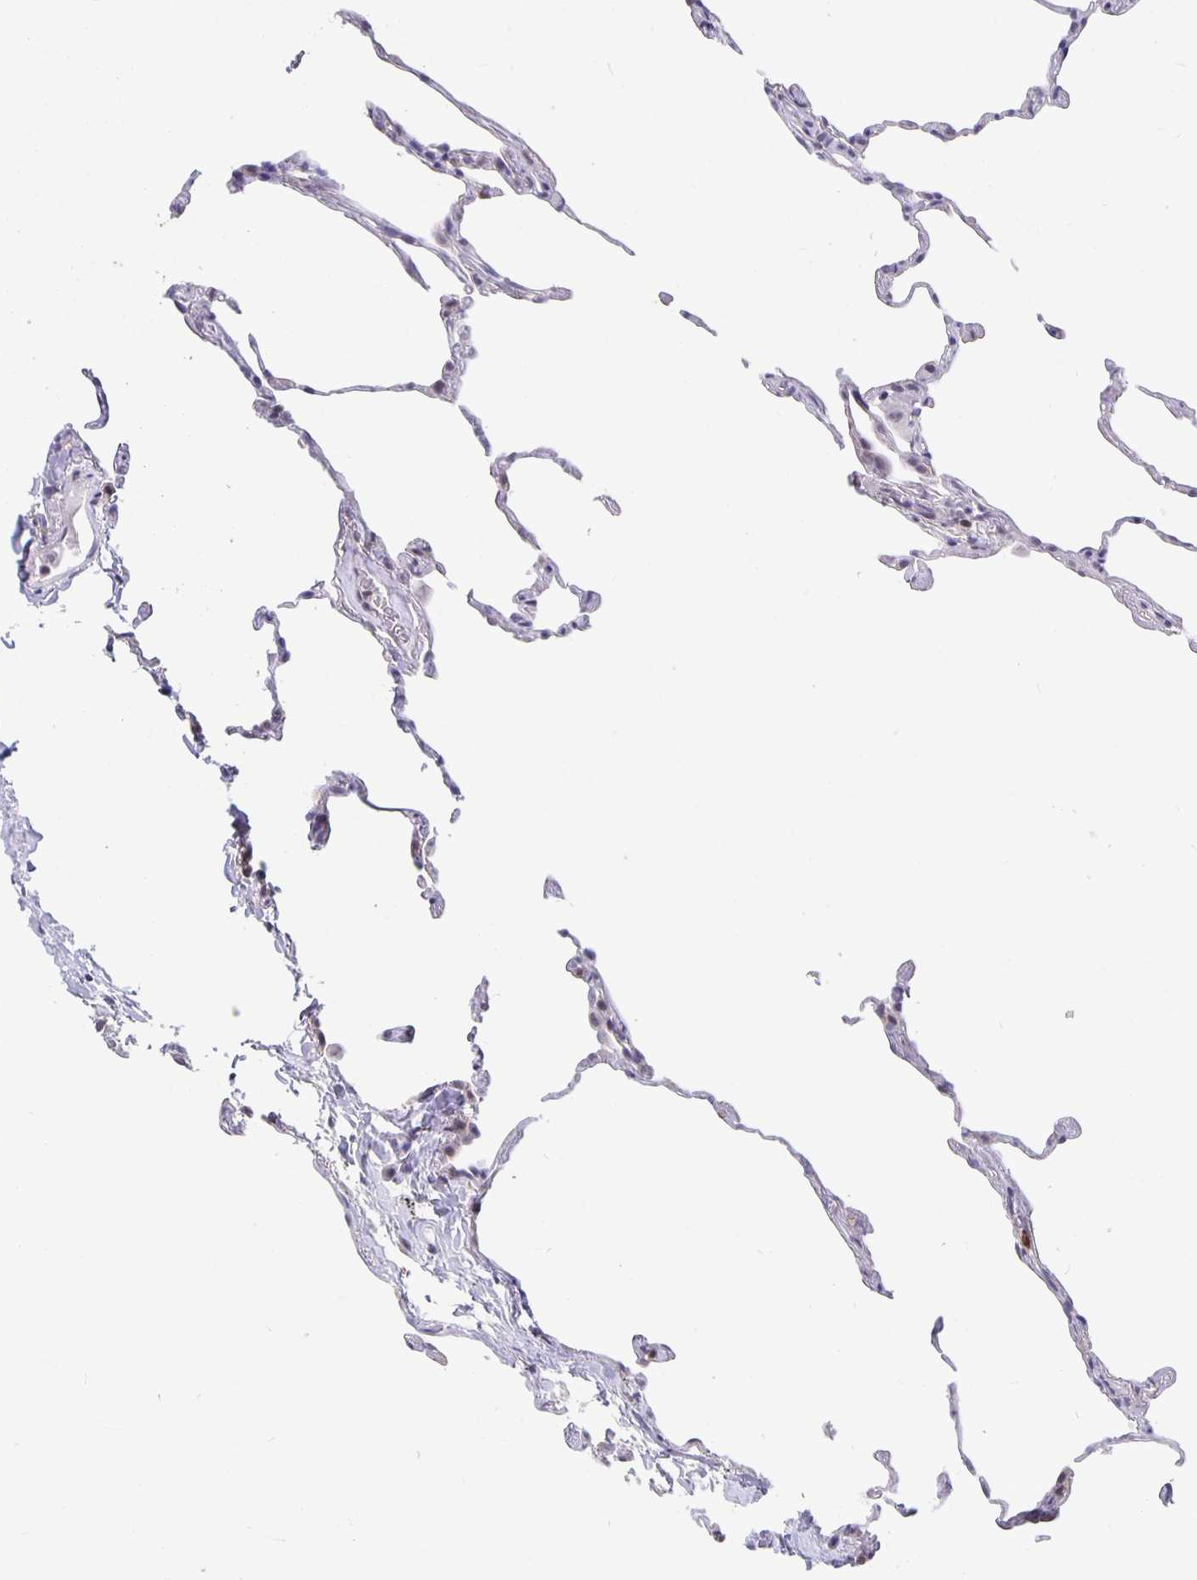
{"staining": {"intensity": "negative", "quantity": "none", "location": "none"}, "tissue": "lung", "cell_type": "Alveolar cells", "image_type": "normal", "snomed": [{"axis": "morphology", "description": "Normal tissue, NOS"}, {"axis": "topography", "description": "Lung"}], "caption": "IHC photomicrograph of benign lung: human lung stained with DAB demonstrates no significant protein staining in alveolar cells.", "gene": "ZNF691", "patient": {"sex": "female", "age": 57}}